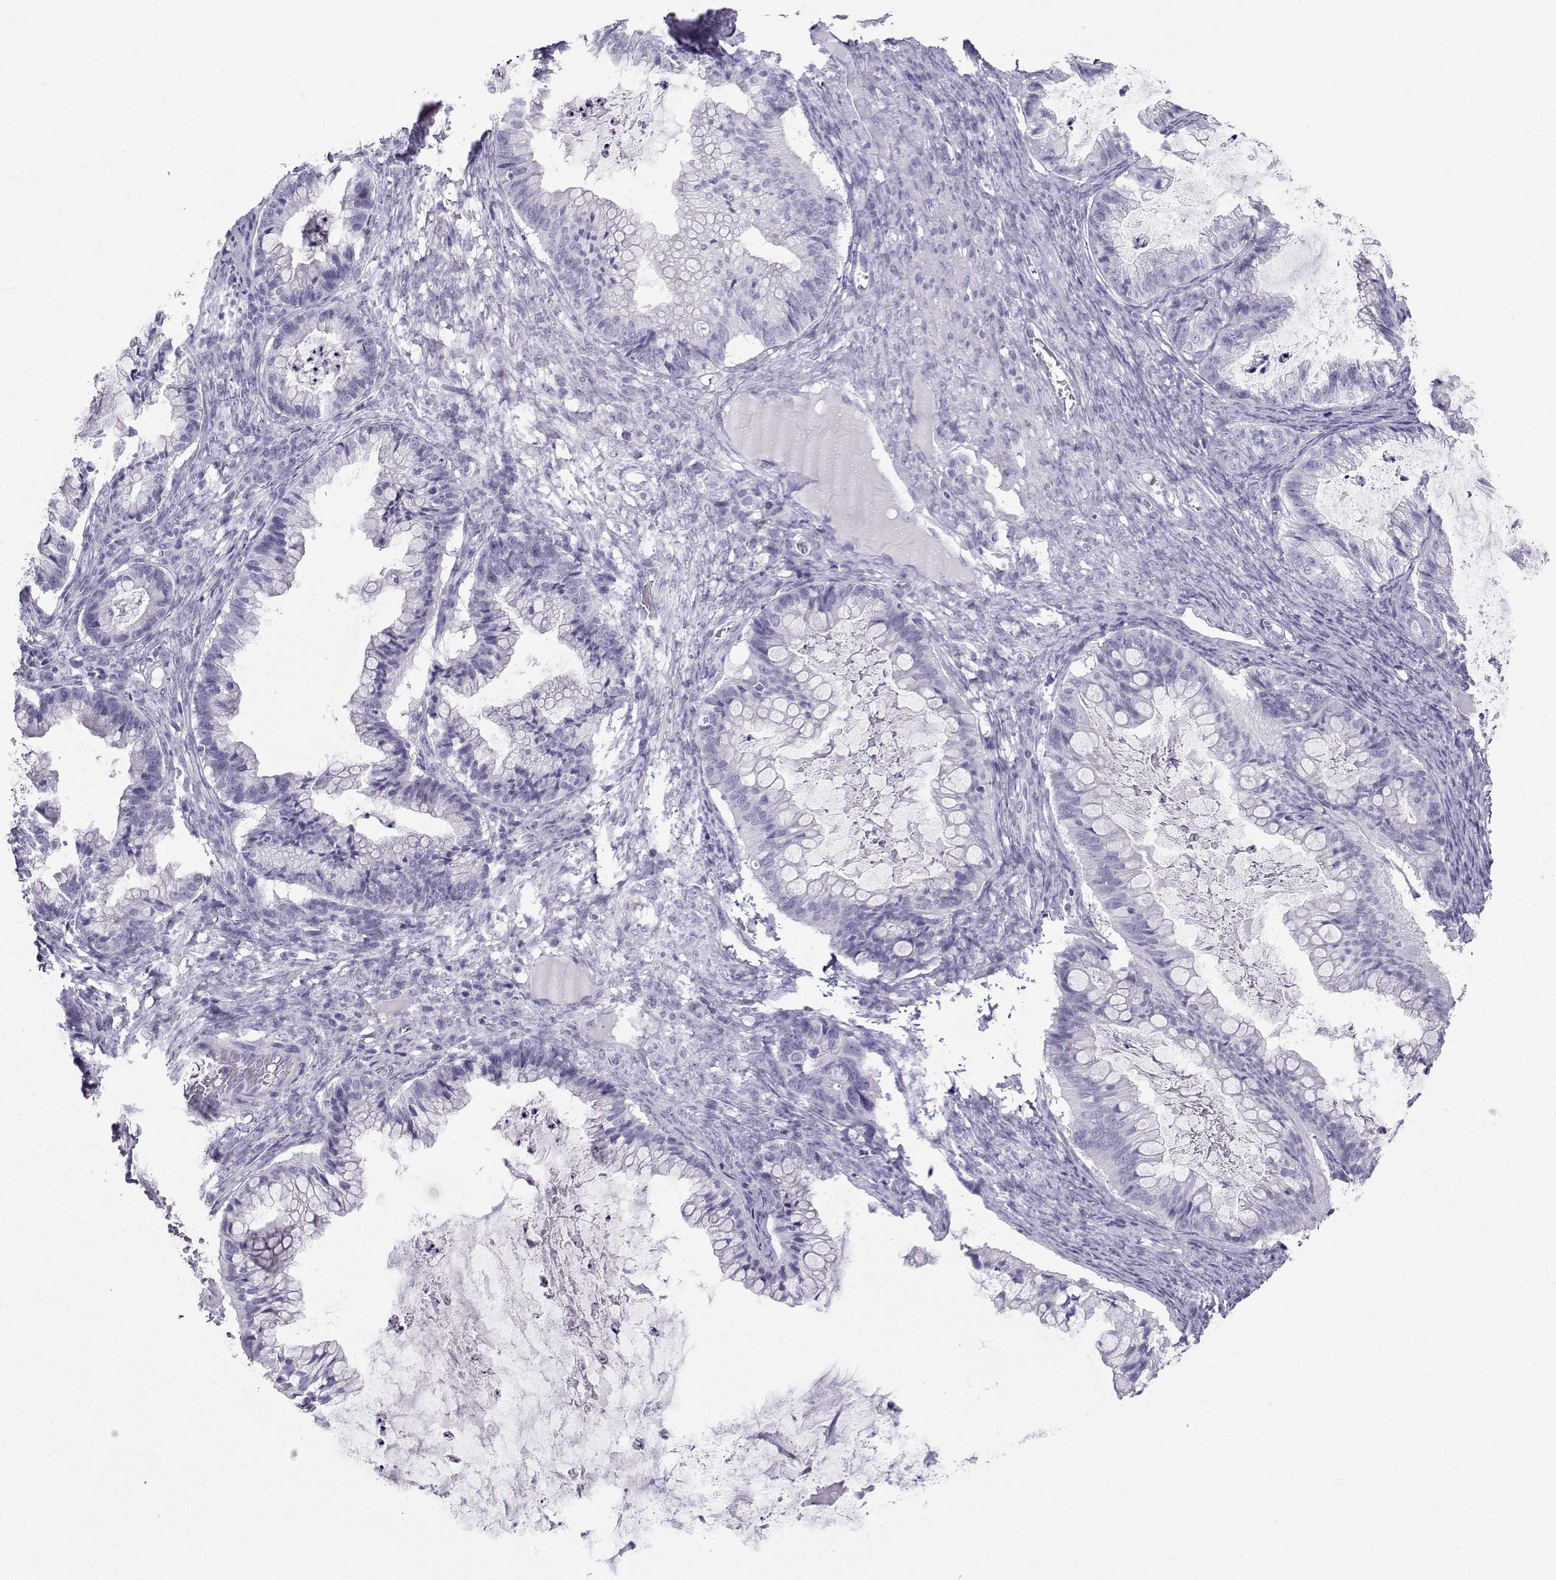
{"staining": {"intensity": "negative", "quantity": "none", "location": "none"}, "tissue": "ovarian cancer", "cell_type": "Tumor cells", "image_type": "cancer", "snomed": [{"axis": "morphology", "description": "Cystadenocarcinoma, mucinous, NOS"}, {"axis": "topography", "description": "Ovary"}], "caption": "Micrograph shows no significant protein staining in tumor cells of mucinous cystadenocarcinoma (ovarian).", "gene": "KIF17", "patient": {"sex": "female", "age": 57}}